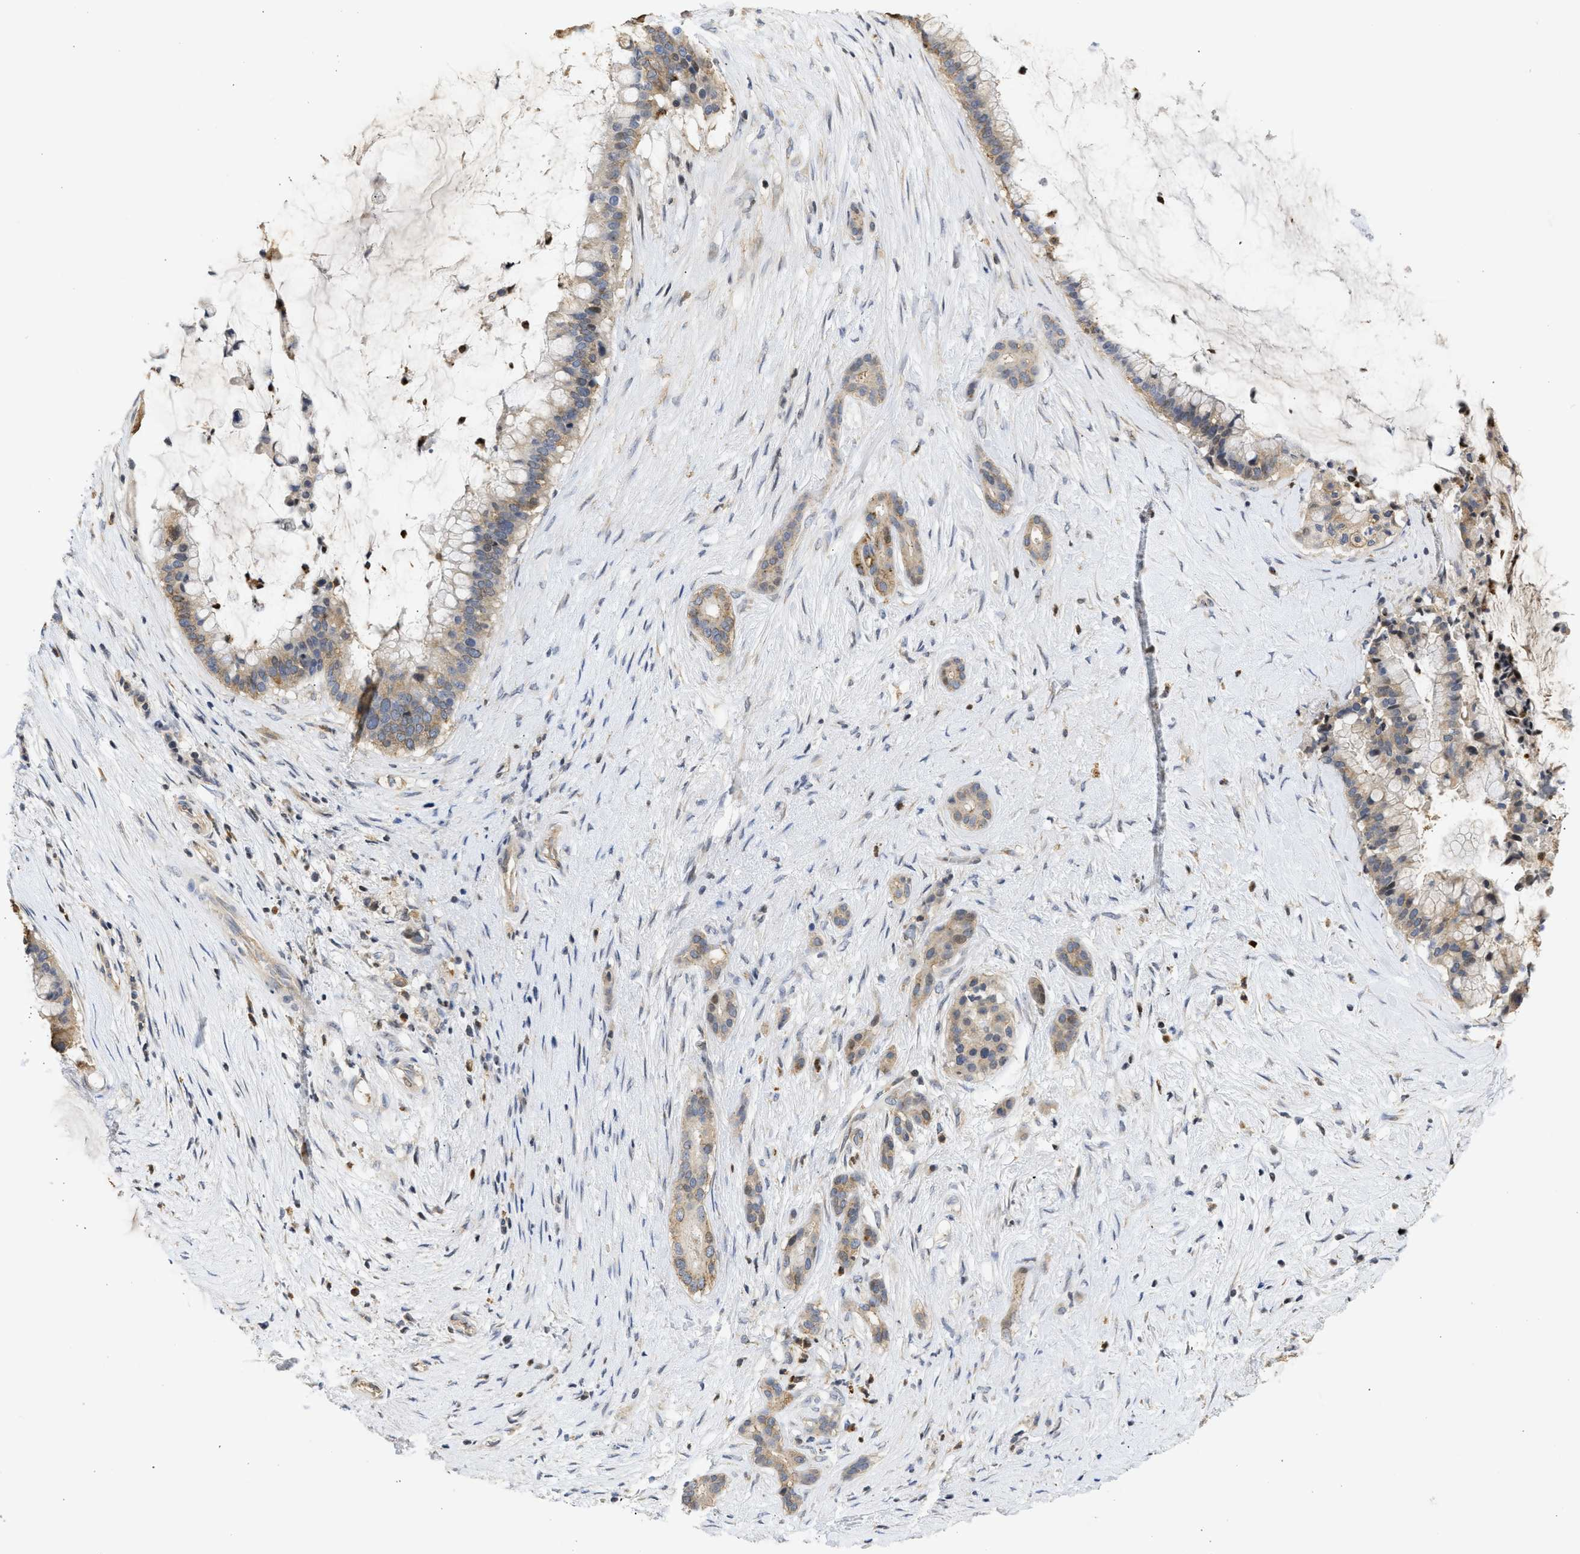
{"staining": {"intensity": "weak", "quantity": "25%-75%", "location": "cytoplasmic/membranous"}, "tissue": "pancreatic cancer", "cell_type": "Tumor cells", "image_type": "cancer", "snomed": [{"axis": "morphology", "description": "Adenocarcinoma, NOS"}, {"axis": "topography", "description": "Pancreas"}], "caption": "DAB immunohistochemical staining of pancreatic cancer shows weak cytoplasmic/membranous protein positivity in approximately 25%-75% of tumor cells.", "gene": "ENSG00000142539", "patient": {"sex": "male", "age": 41}}